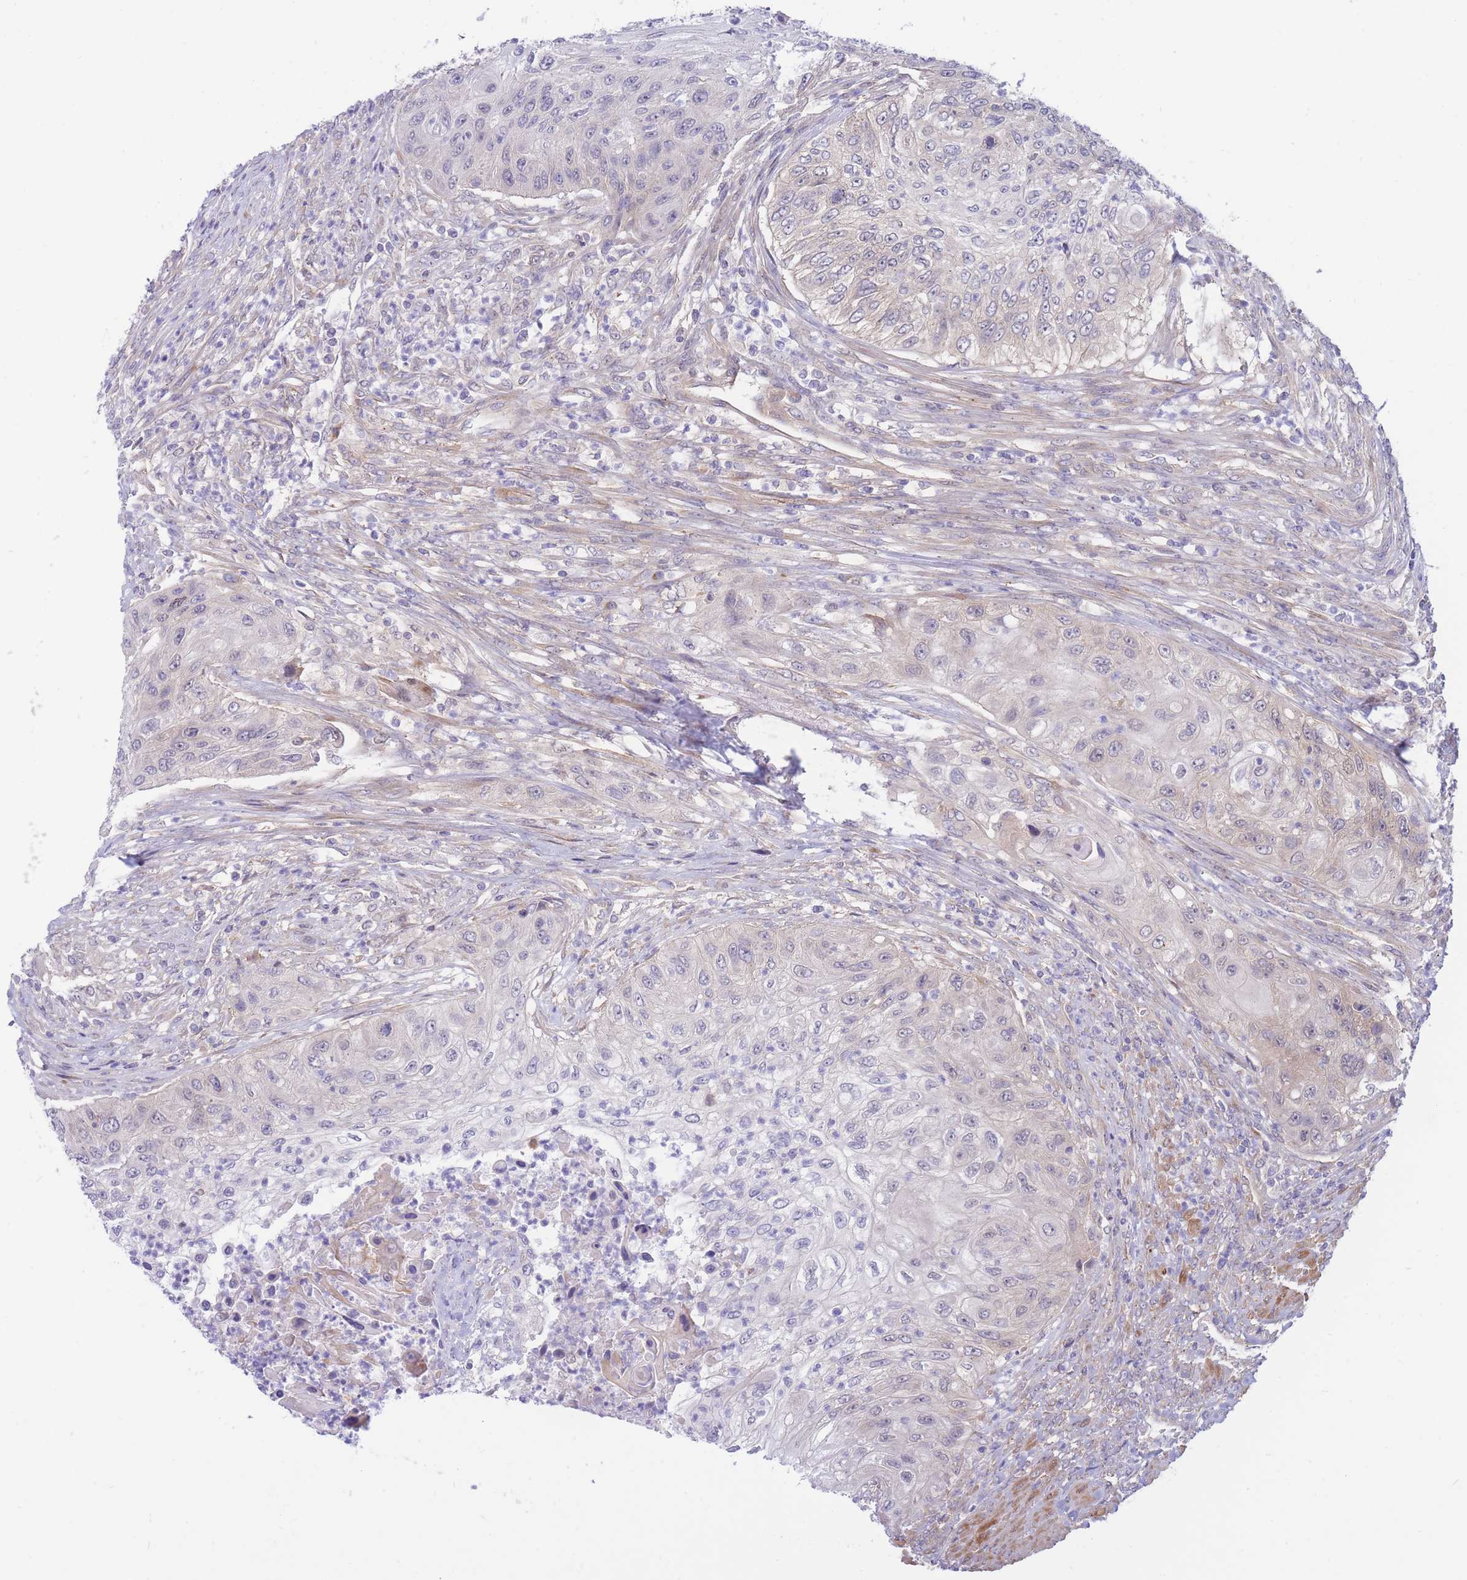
{"staining": {"intensity": "negative", "quantity": "none", "location": "none"}, "tissue": "urothelial cancer", "cell_type": "Tumor cells", "image_type": "cancer", "snomed": [{"axis": "morphology", "description": "Urothelial carcinoma, High grade"}, {"axis": "topography", "description": "Urinary bladder"}], "caption": "The micrograph displays no staining of tumor cells in urothelial carcinoma (high-grade).", "gene": "APOL4", "patient": {"sex": "female", "age": 60}}